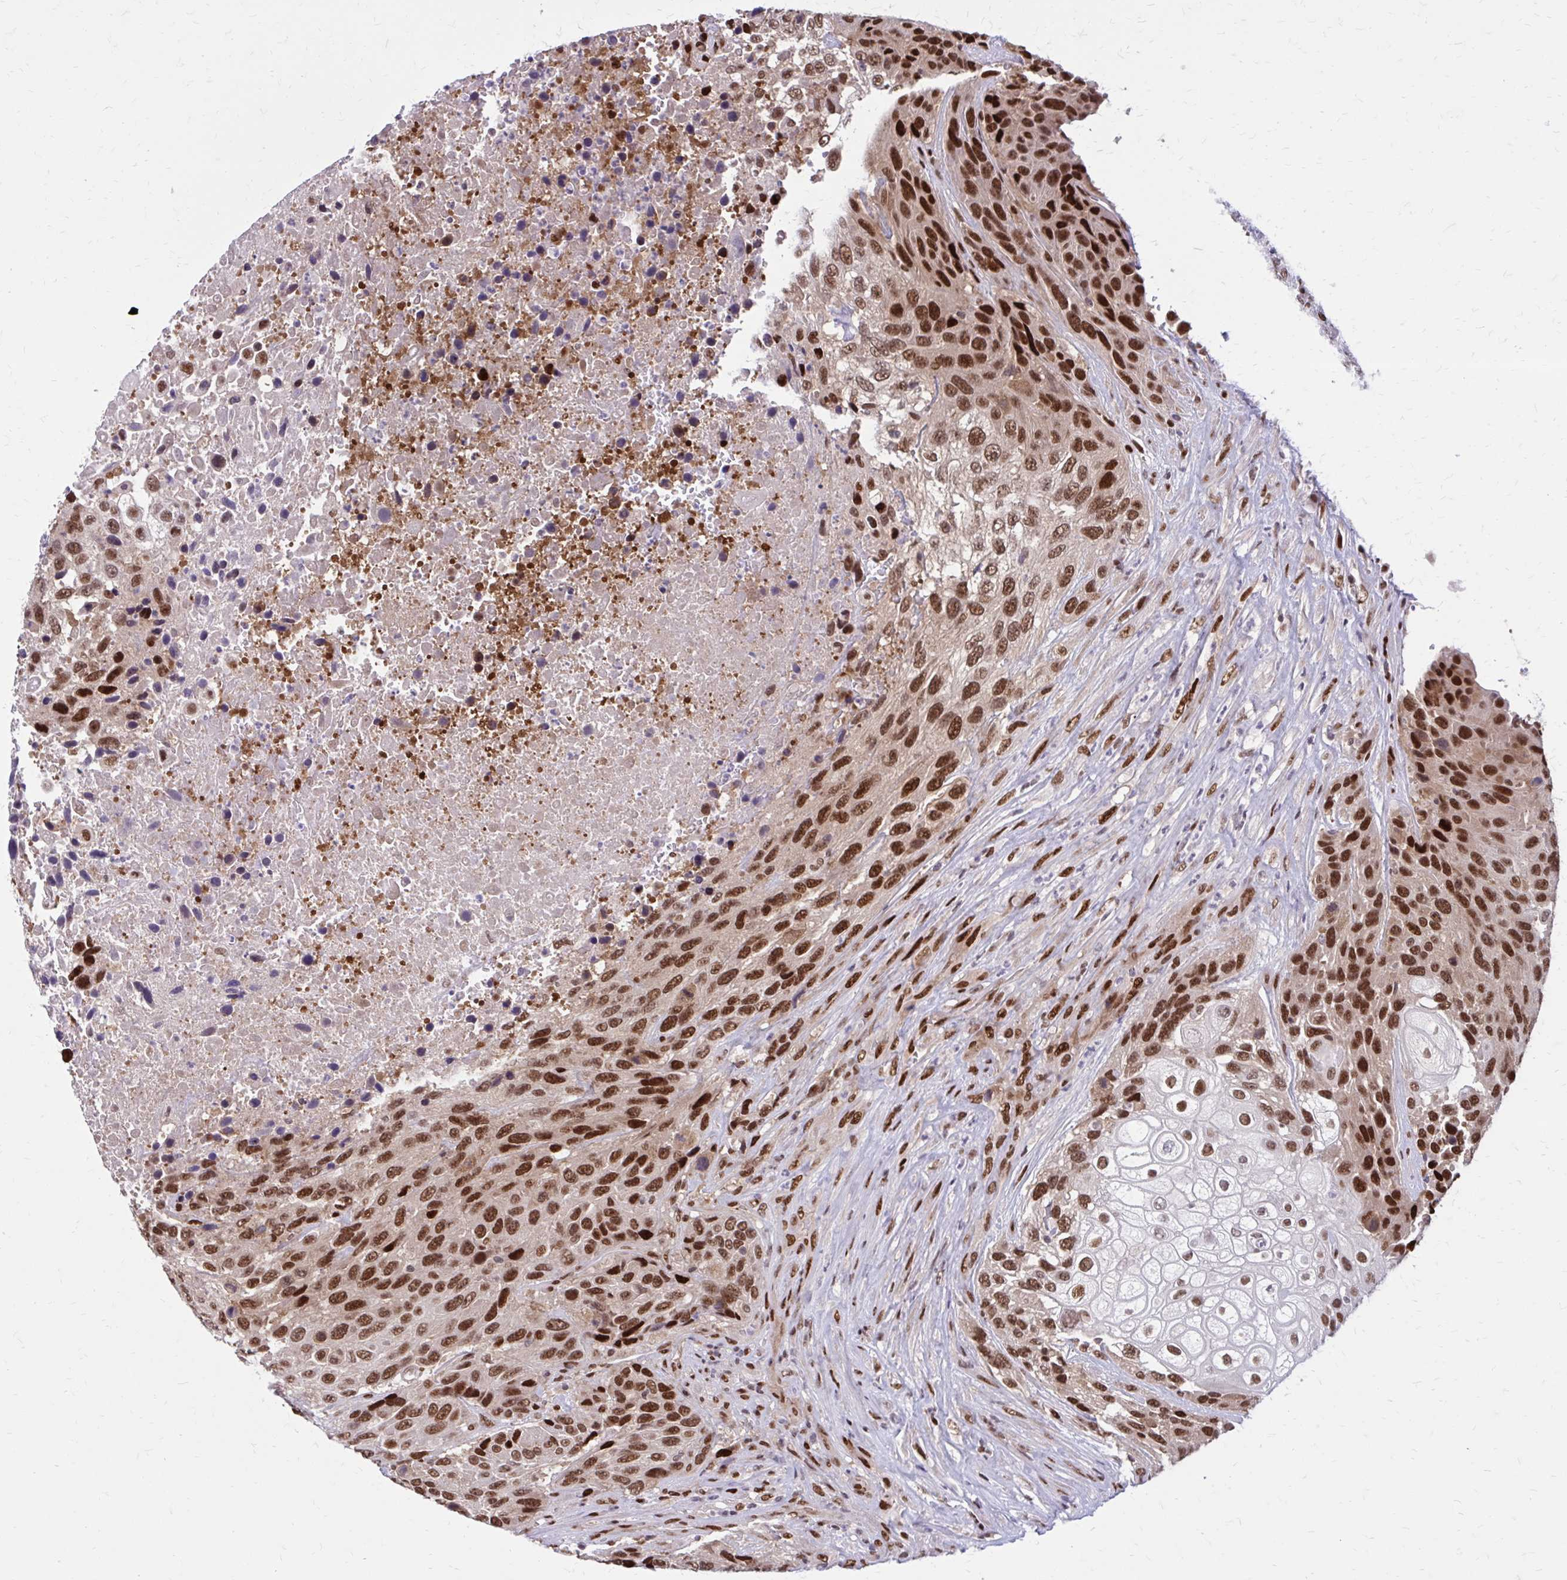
{"staining": {"intensity": "strong", "quantity": ">75%", "location": "nuclear"}, "tissue": "urothelial cancer", "cell_type": "Tumor cells", "image_type": "cancer", "snomed": [{"axis": "morphology", "description": "Urothelial carcinoma, High grade"}, {"axis": "topography", "description": "Urinary bladder"}], "caption": "Immunohistochemistry (IHC) staining of urothelial cancer, which exhibits high levels of strong nuclear expression in approximately >75% of tumor cells indicating strong nuclear protein staining. The staining was performed using DAB (3,3'-diaminobenzidine) (brown) for protein detection and nuclei were counterstained in hematoxylin (blue).", "gene": "PSME4", "patient": {"sex": "female", "age": 70}}